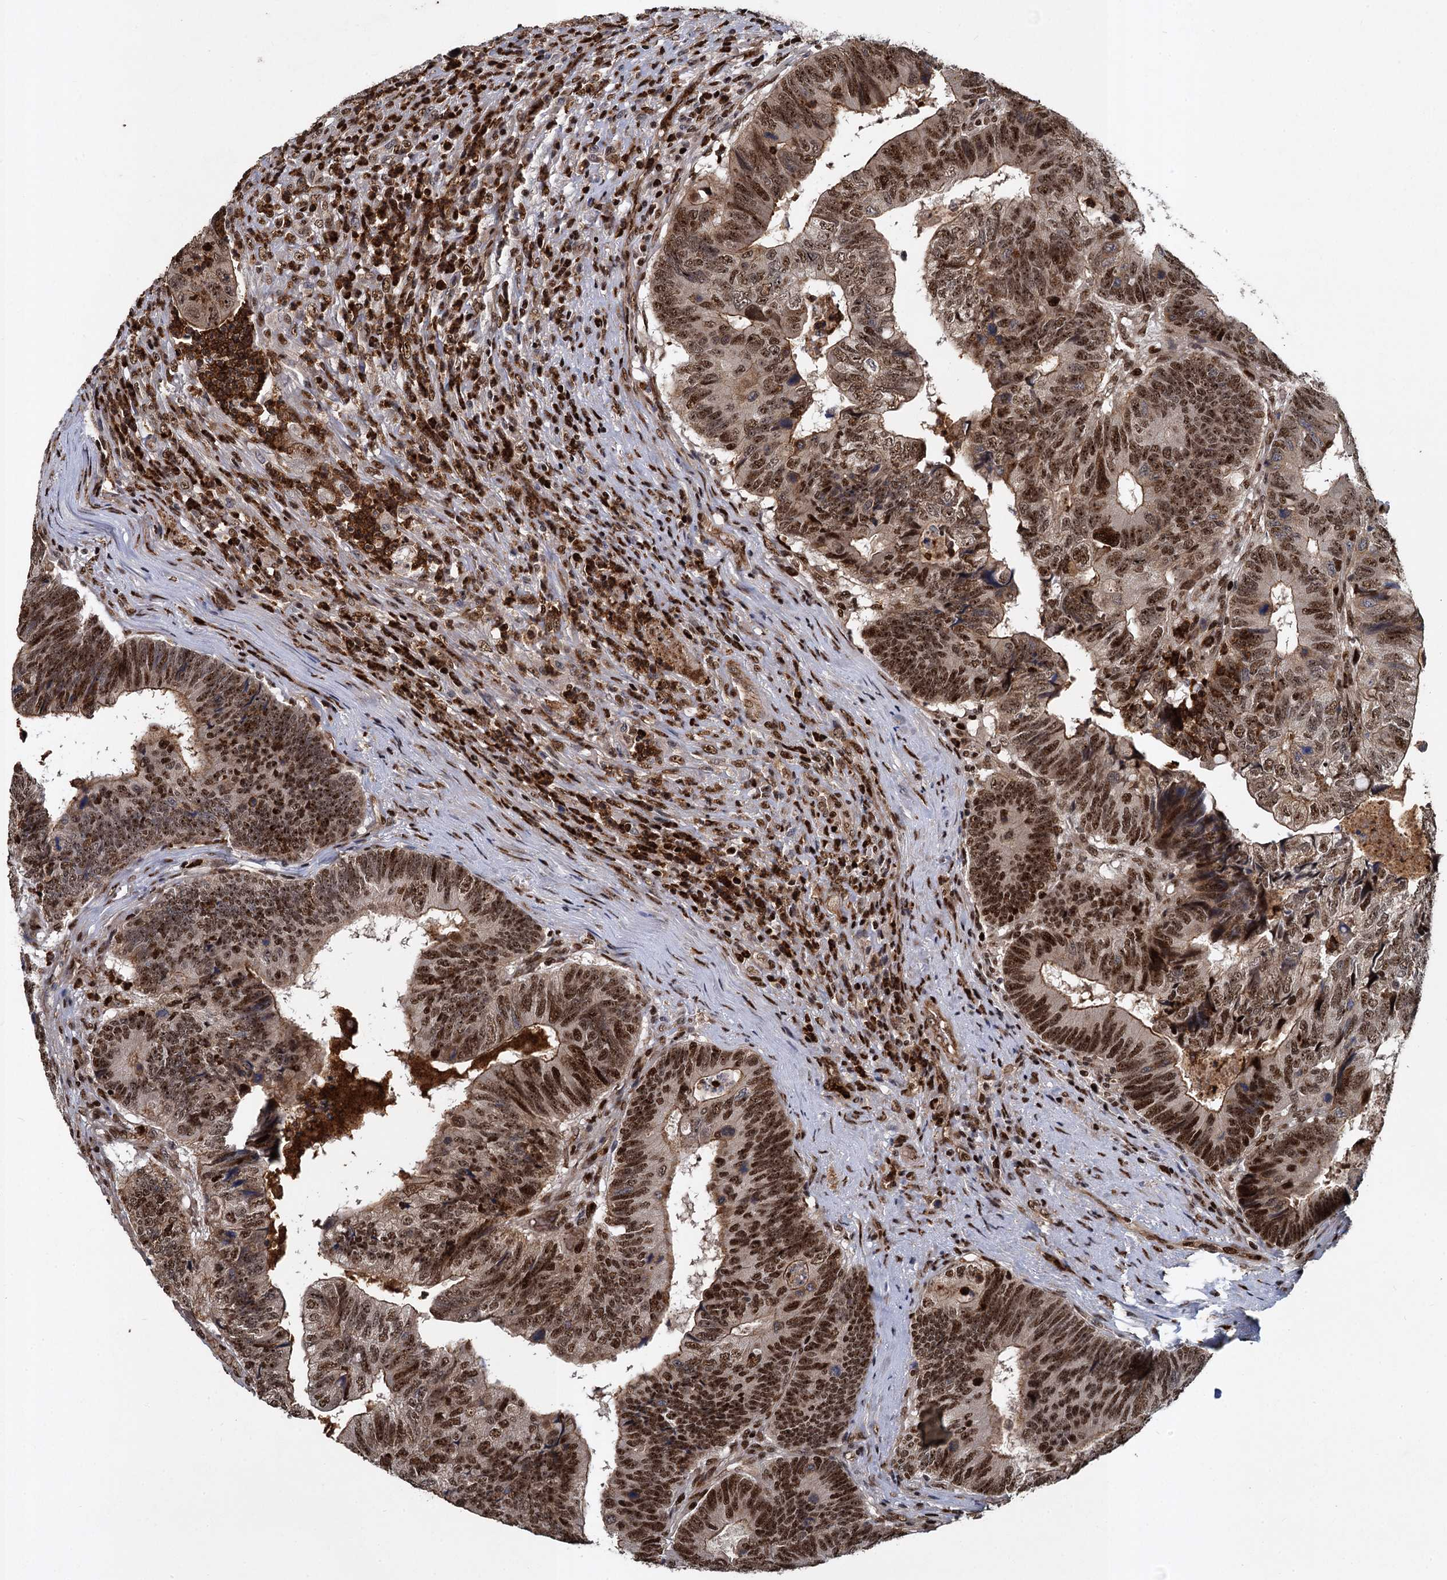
{"staining": {"intensity": "strong", "quantity": ">75%", "location": "cytoplasmic/membranous,nuclear"}, "tissue": "colorectal cancer", "cell_type": "Tumor cells", "image_type": "cancer", "snomed": [{"axis": "morphology", "description": "Adenocarcinoma, NOS"}, {"axis": "topography", "description": "Colon"}], "caption": "Immunohistochemical staining of colorectal cancer shows high levels of strong cytoplasmic/membranous and nuclear staining in approximately >75% of tumor cells.", "gene": "ANKRD49", "patient": {"sex": "female", "age": 67}}